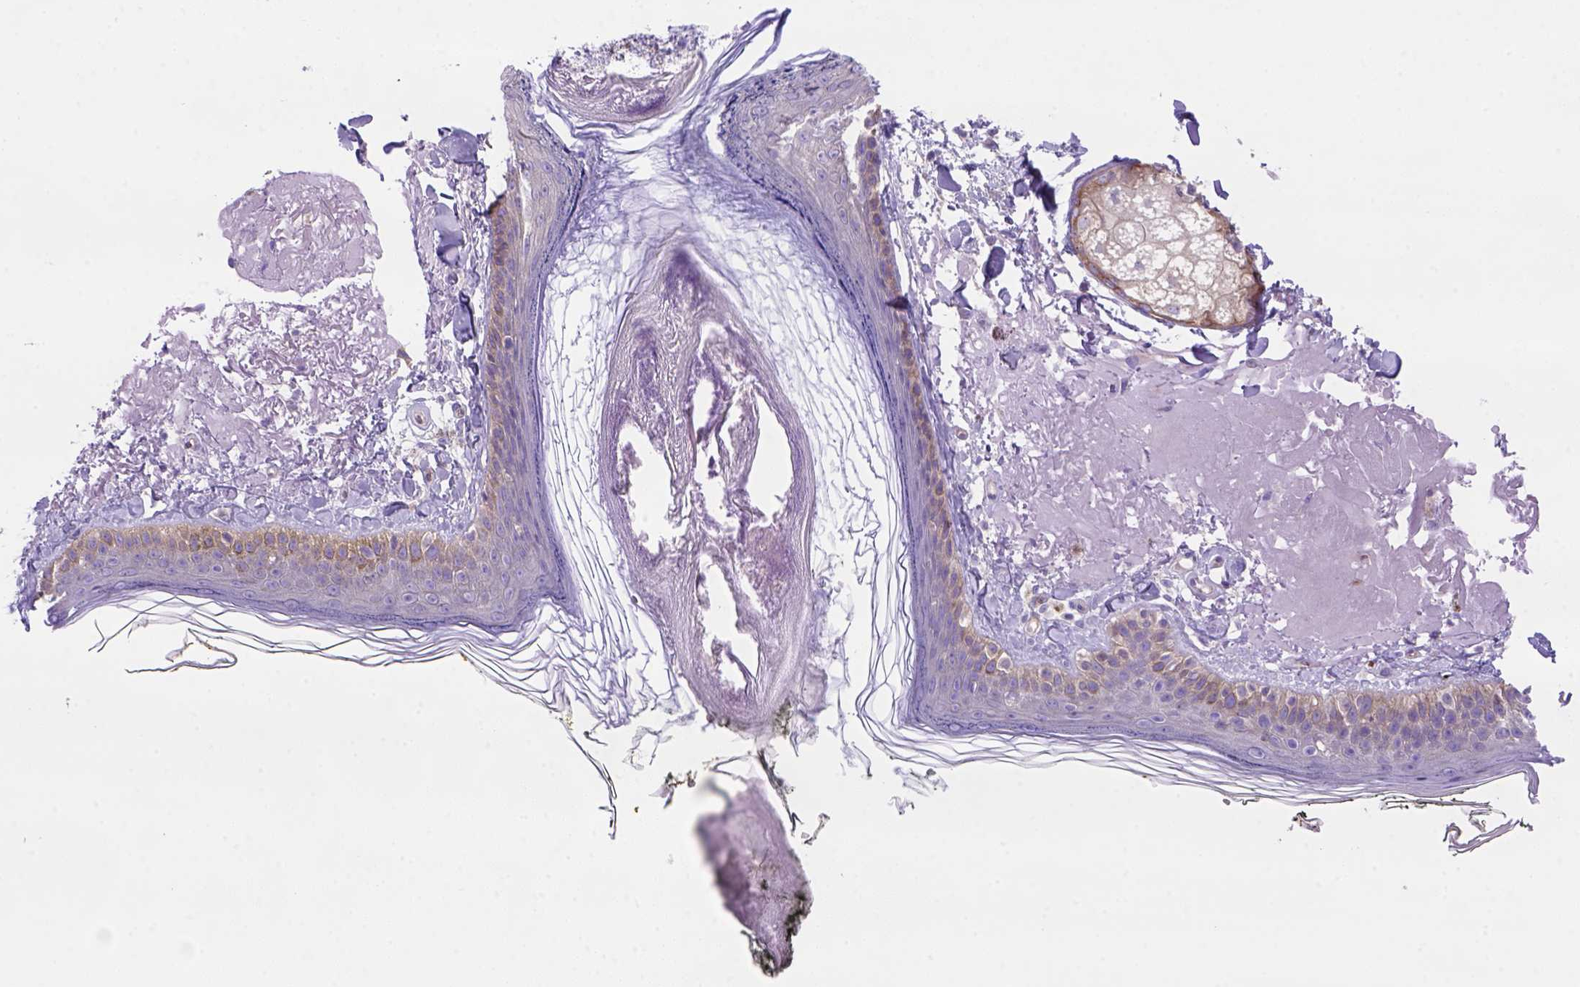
{"staining": {"intensity": "negative", "quantity": "none", "location": "none"}, "tissue": "skin", "cell_type": "Fibroblasts", "image_type": "normal", "snomed": [{"axis": "morphology", "description": "Normal tissue, NOS"}, {"axis": "topography", "description": "Skin"}], "caption": "IHC photomicrograph of unremarkable skin: skin stained with DAB (3,3'-diaminobenzidine) demonstrates no significant protein expression in fibroblasts.", "gene": "PEX12", "patient": {"sex": "male", "age": 76}}